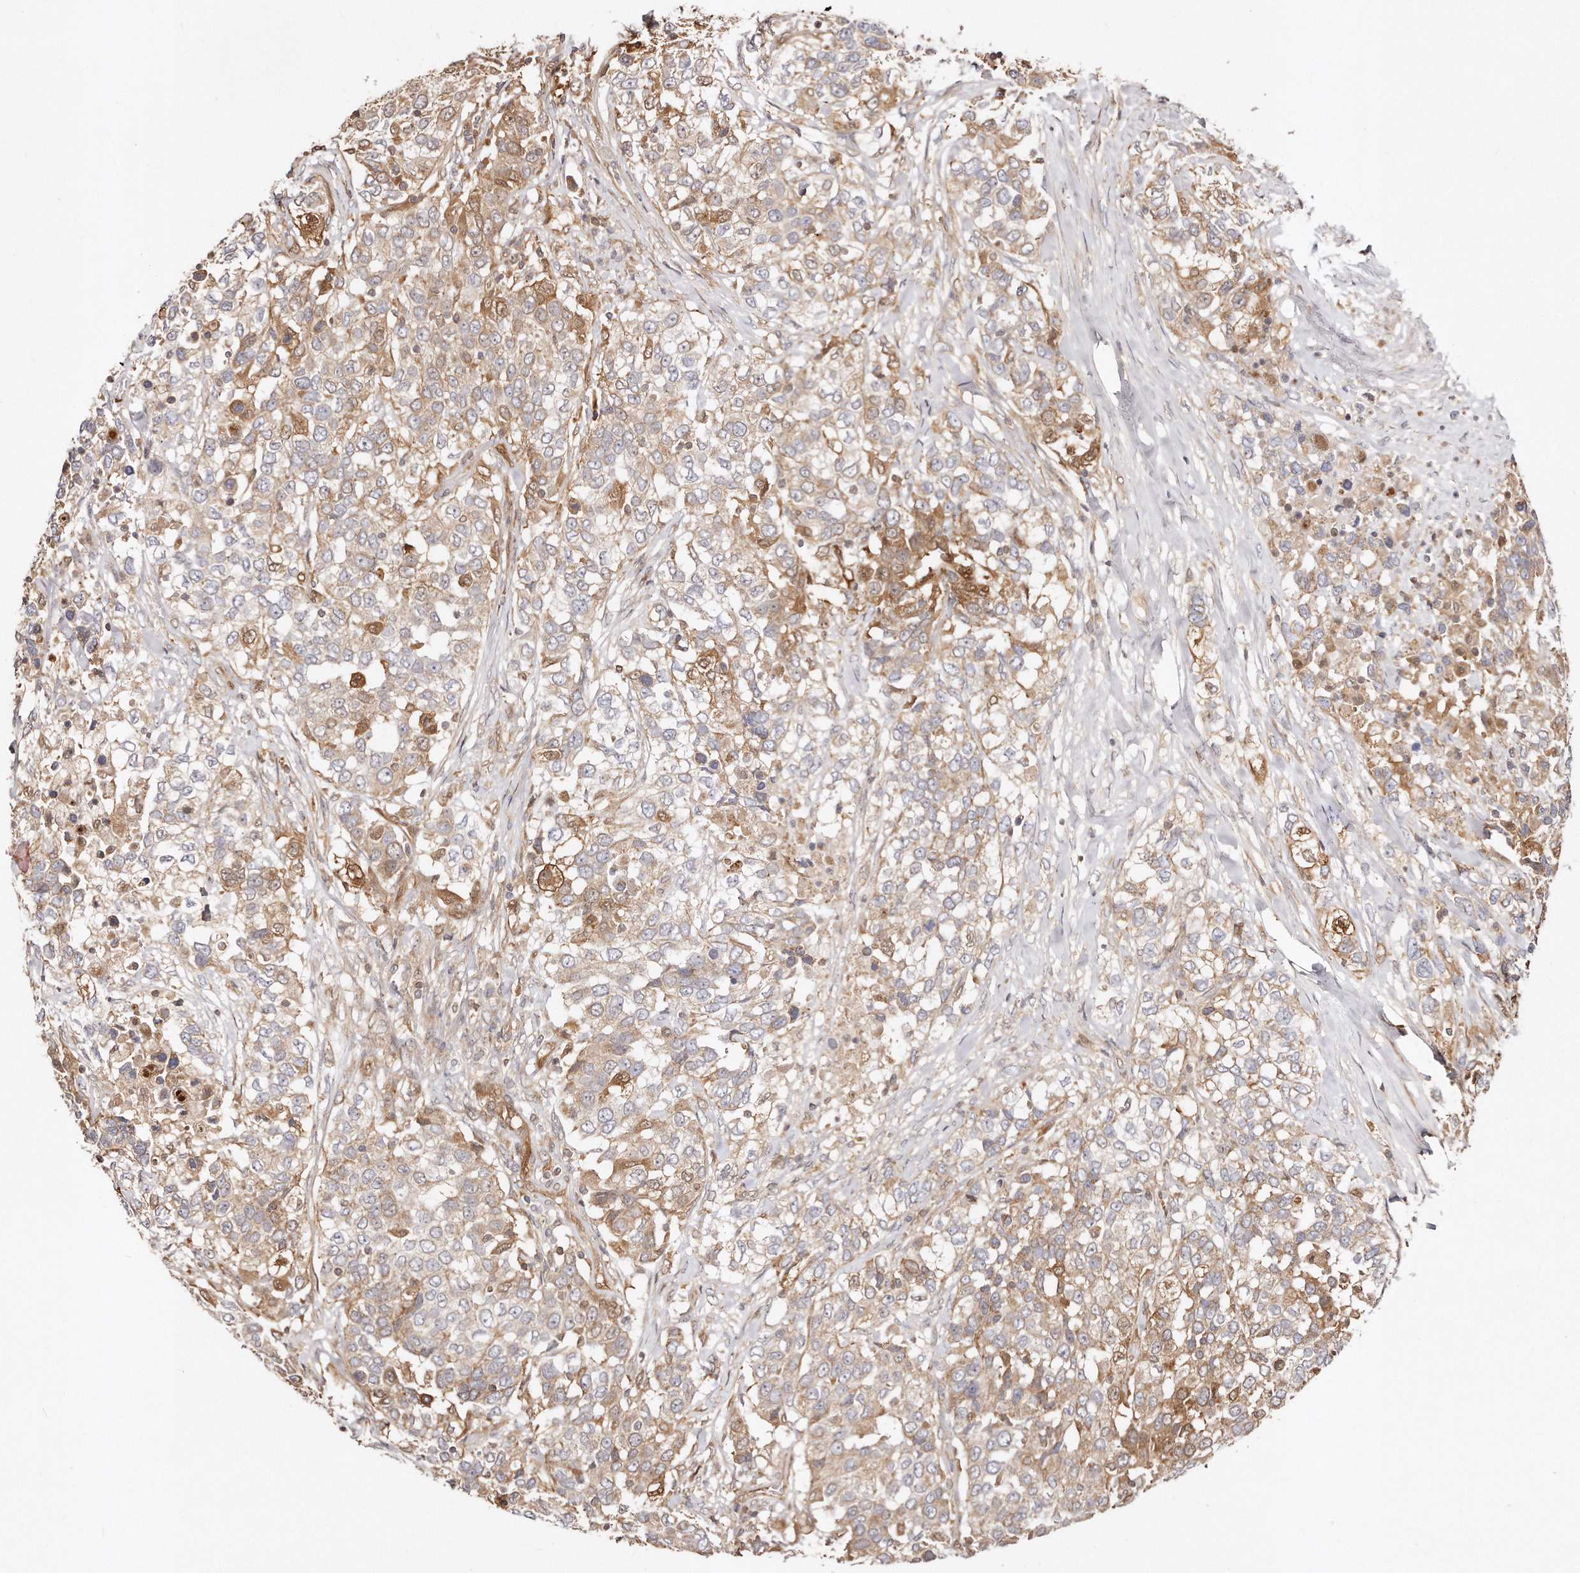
{"staining": {"intensity": "moderate", "quantity": "25%-75%", "location": "cytoplasmic/membranous,nuclear"}, "tissue": "urothelial cancer", "cell_type": "Tumor cells", "image_type": "cancer", "snomed": [{"axis": "morphology", "description": "Urothelial carcinoma, High grade"}, {"axis": "topography", "description": "Urinary bladder"}], "caption": "Protein staining of urothelial cancer tissue demonstrates moderate cytoplasmic/membranous and nuclear positivity in approximately 25%-75% of tumor cells.", "gene": "GBP4", "patient": {"sex": "female", "age": 80}}